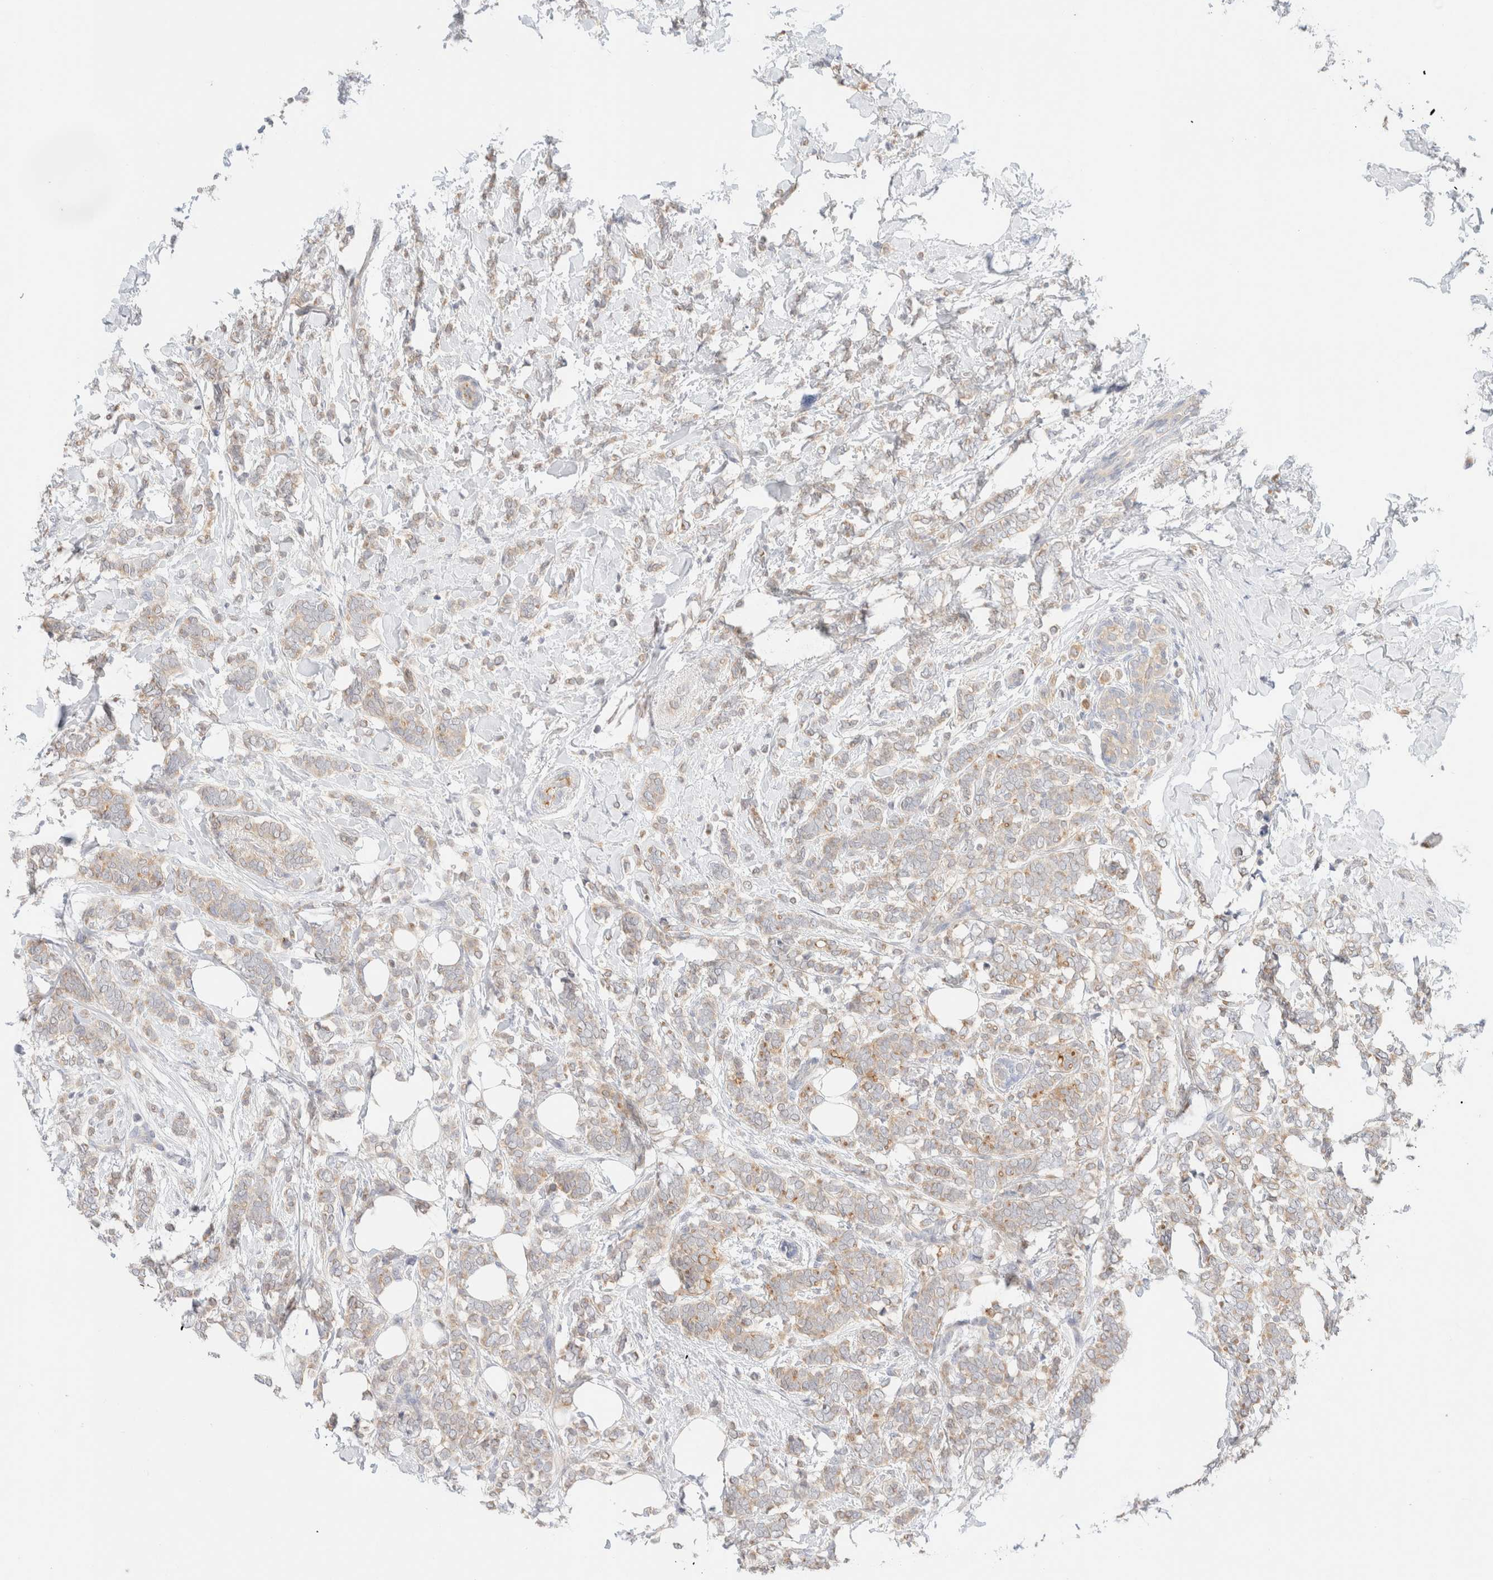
{"staining": {"intensity": "weak", "quantity": "25%-75%", "location": "cytoplasmic/membranous"}, "tissue": "breast cancer", "cell_type": "Tumor cells", "image_type": "cancer", "snomed": [{"axis": "morphology", "description": "Lobular carcinoma"}, {"axis": "topography", "description": "Breast"}], "caption": "Brown immunohistochemical staining in human breast cancer (lobular carcinoma) exhibits weak cytoplasmic/membranous staining in about 25%-75% of tumor cells.", "gene": "UNC13B", "patient": {"sex": "female", "age": 50}}